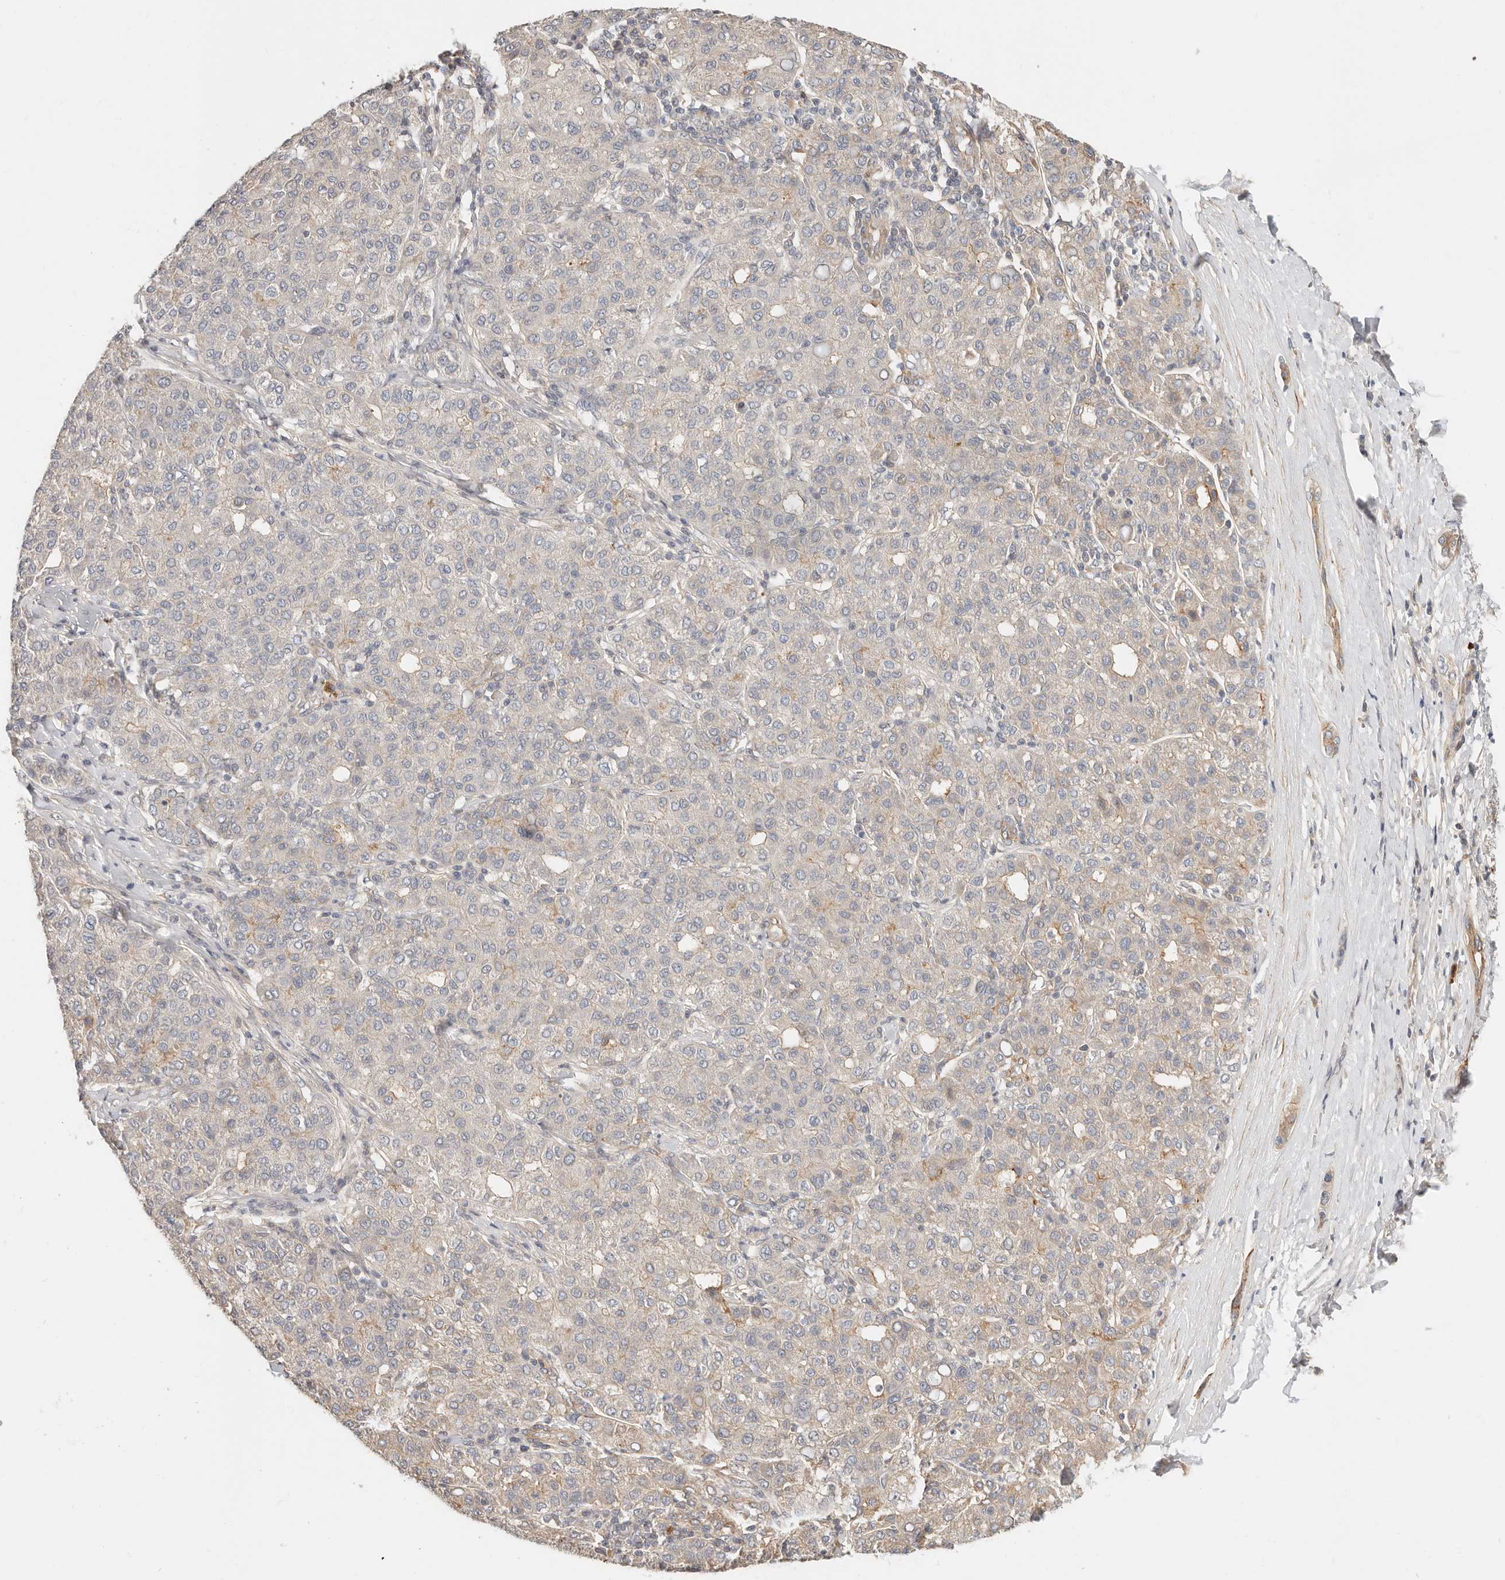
{"staining": {"intensity": "moderate", "quantity": "<25%", "location": "cytoplasmic/membranous"}, "tissue": "liver cancer", "cell_type": "Tumor cells", "image_type": "cancer", "snomed": [{"axis": "morphology", "description": "Carcinoma, Hepatocellular, NOS"}, {"axis": "topography", "description": "Liver"}], "caption": "Human liver cancer stained with a brown dye reveals moderate cytoplasmic/membranous positive expression in approximately <25% of tumor cells.", "gene": "ZRANB1", "patient": {"sex": "male", "age": 65}}